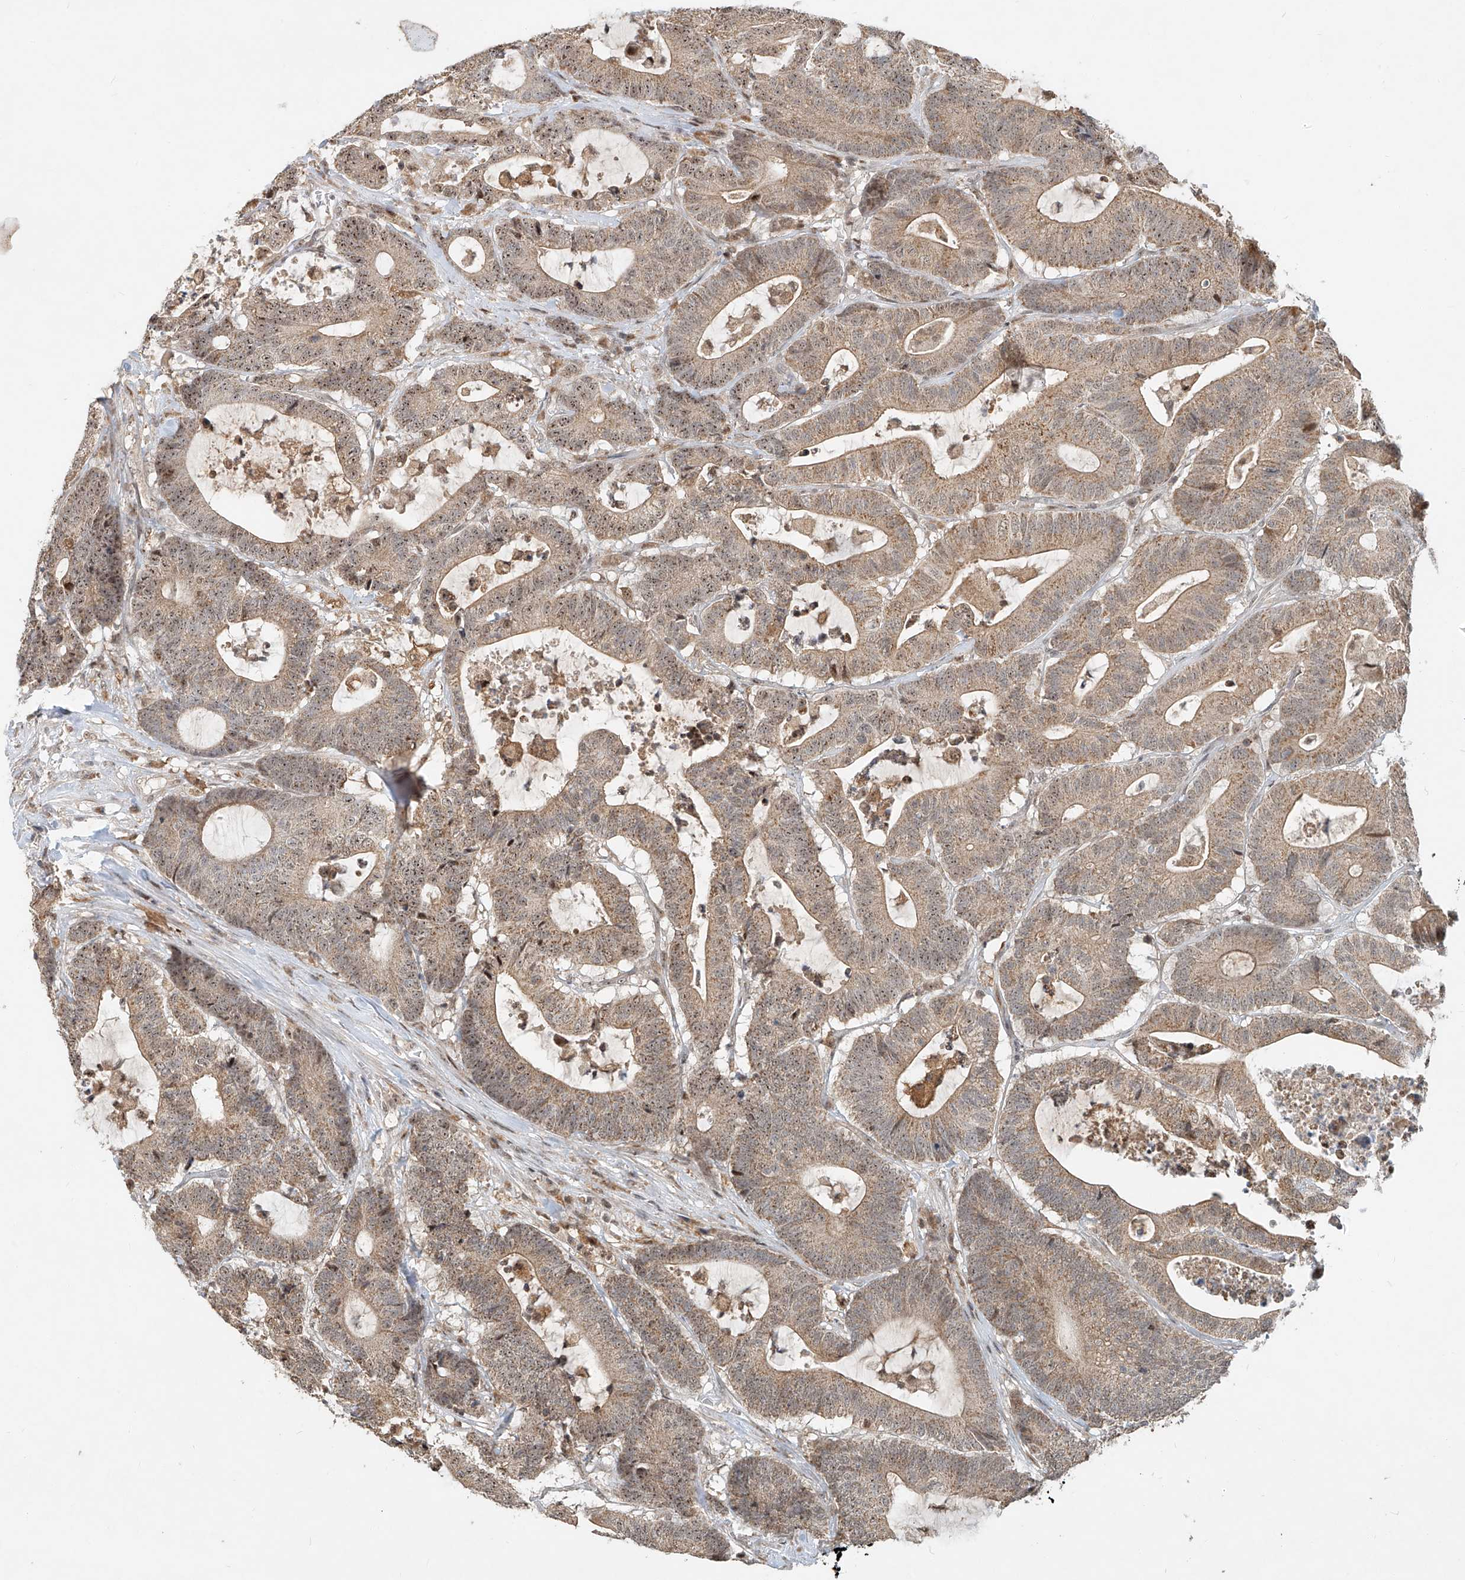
{"staining": {"intensity": "weak", "quantity": ">75%", "location": "cytoplasmic/membranous,nuclear"}, "tissue": "colorectal cancer", "cell_type": "Tumor cells", "image_type": "cancer", "snomed": [{"axis": "morphology", "description": "Adenocarcinoma, NOS"}, {"axis": "topography", "description": "Colon"}], "caption": "Approximately >75% of tumor cells in colorectal cancer (adenocarcinoma) exhibit weak cytoplasmic/membranous and nuclear protein positivity as visualized by brown immunohistochemical staining.", "gene": "SYTL3", "patient": {"sex": "female", "age": 84}}